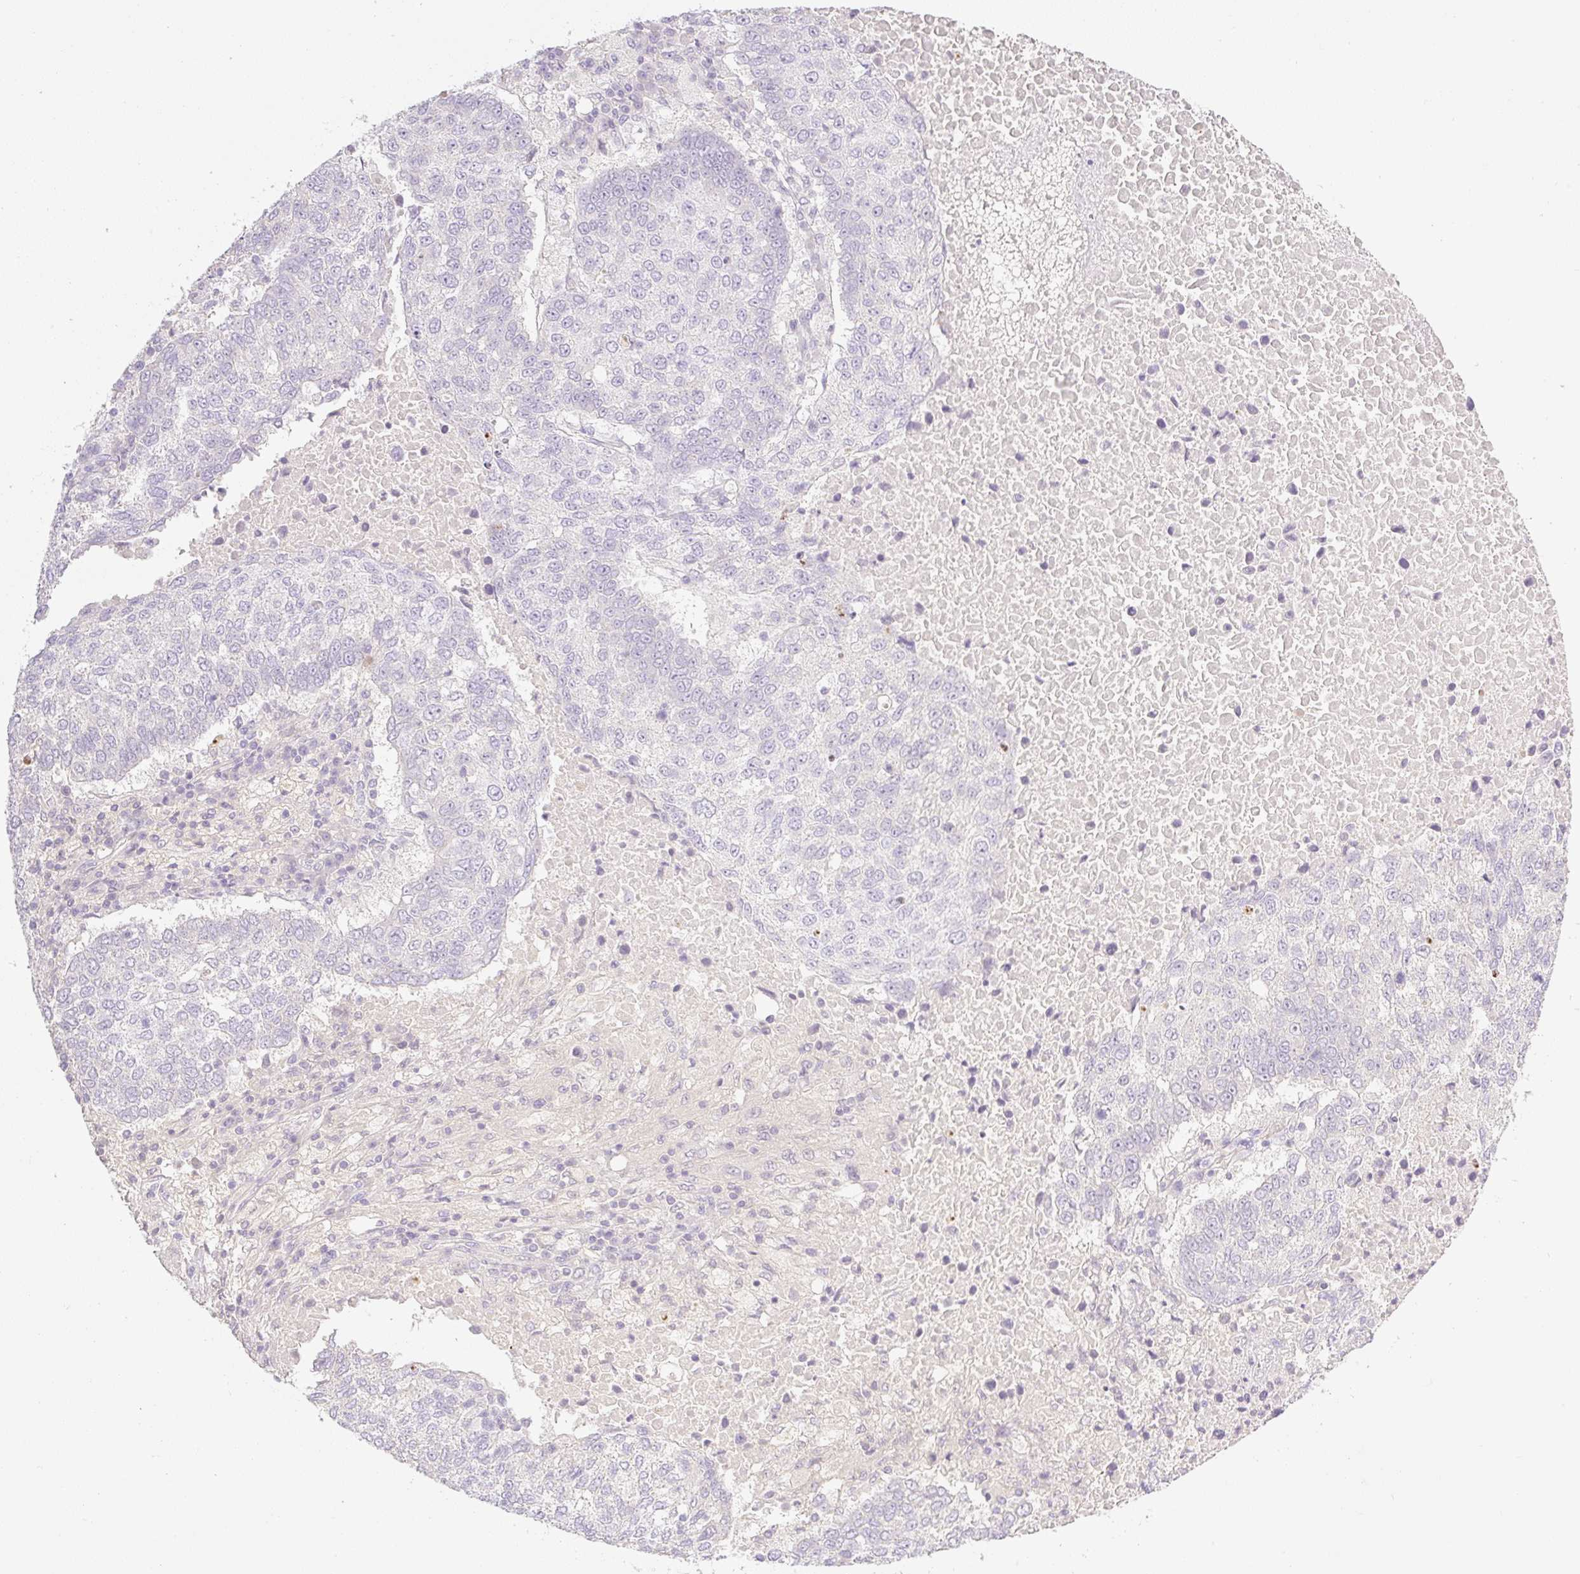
{"staining": {"intensity": "negative", "quantity": "none", "location": "none"}, "tissue": "lung cancer", "cell_type": "Tumor cells", "image_type": "cancer", "snomed": [{"axis": "morphology", "description": "Squamous cell carcinoma, NOS"}, {"axis": "topography", "description": "Lung"}], "caption": "This is an immunohistochemistry micrograph of lung squamous cell carcinoma. There is no expression in tumor cells.", "gene": "MIA2", "patient": {"sex": "male", "age": 73}}